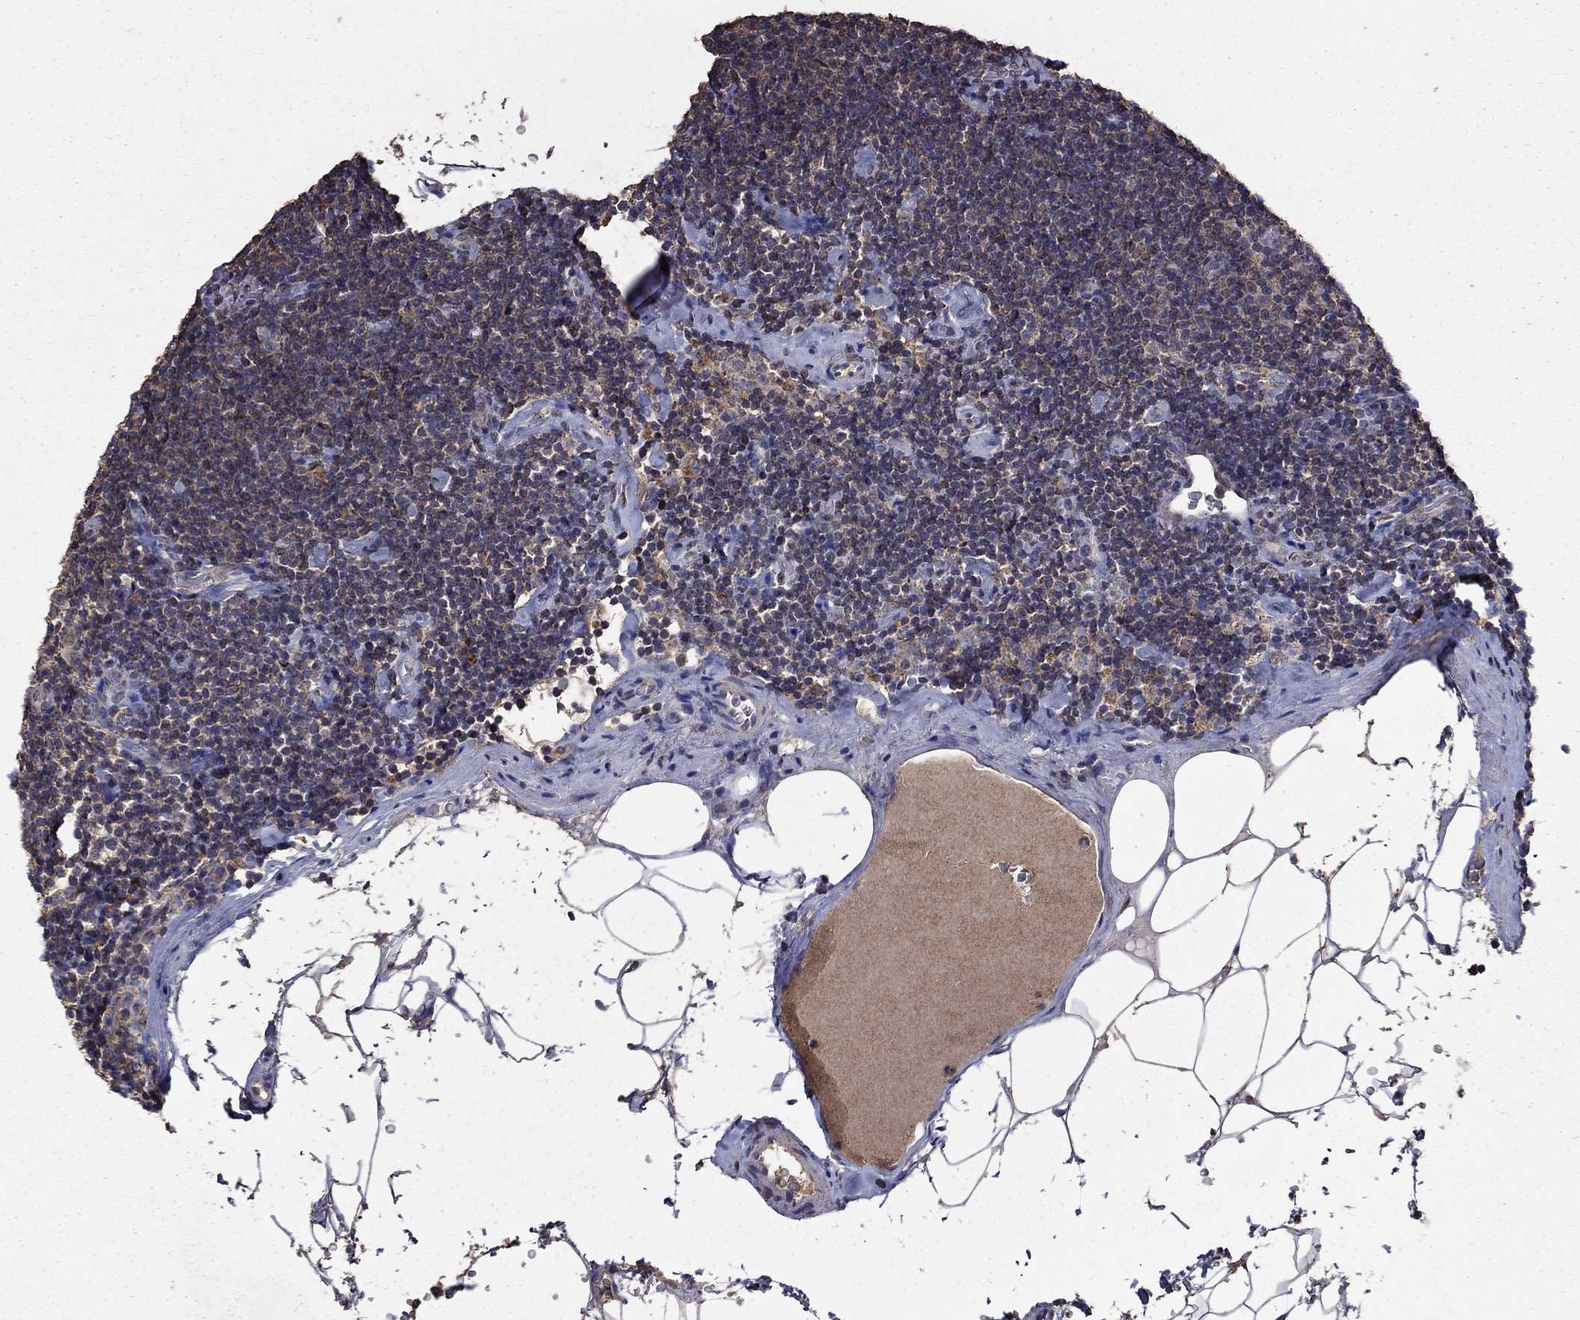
{"staining": {"intensity": "negative", "quantity": "none", "location": "none"}, "tissue": "lymphoma", "cell_type": "Tumor cells", "image_type": "cancer", "snomed": [{"axis": "morphology", "description": "Malignant lymphoma, non-Hodgkin's type, Low grade"}, {"axis": "topography", "description": "Lymph node"}], "caption": "Histopathology image shows no protein staining in tumor cells of lymphoma tissue.", "gene": "SERPINA5", "patient": {"sex": "male", "age": 81}}